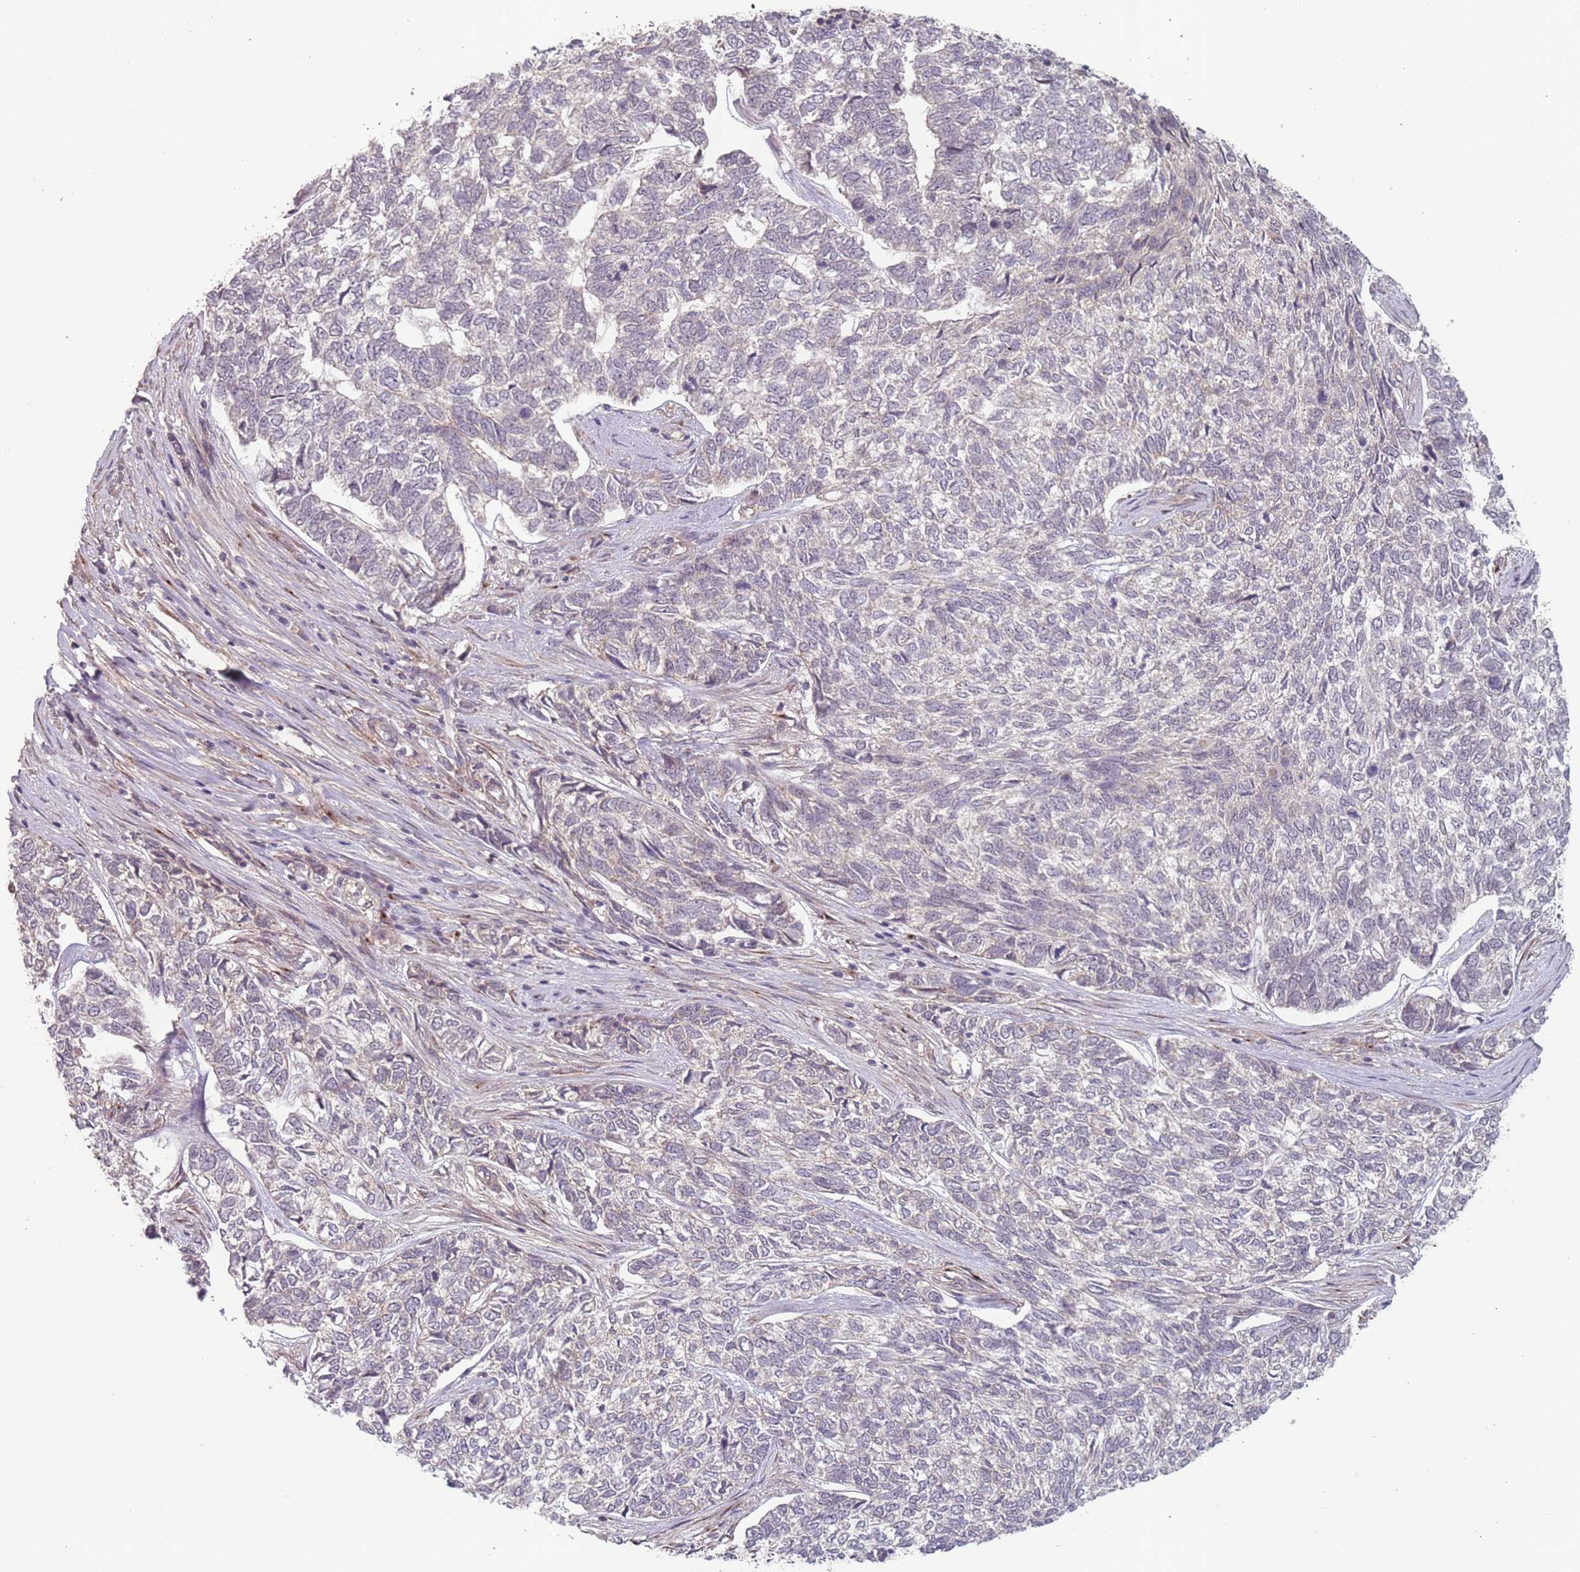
{"staining": {"intensity": "negative", "quantity": "none", "location": "none"}, "tissue": "skin cancer", "cell_type": "Tumor cells", "image_type": "cancer", "snomed": [{"axis": "morphology", "description": "Basal cell carcinoma"}, {"axis": "topography", "description": "Skin"}], "caption": "Protein analysis of skin basal cell carcinoma reveals no significant staining in tumor cells.", "gene": "CNTRL", "patient": {"sex": "female", "age": 65}}